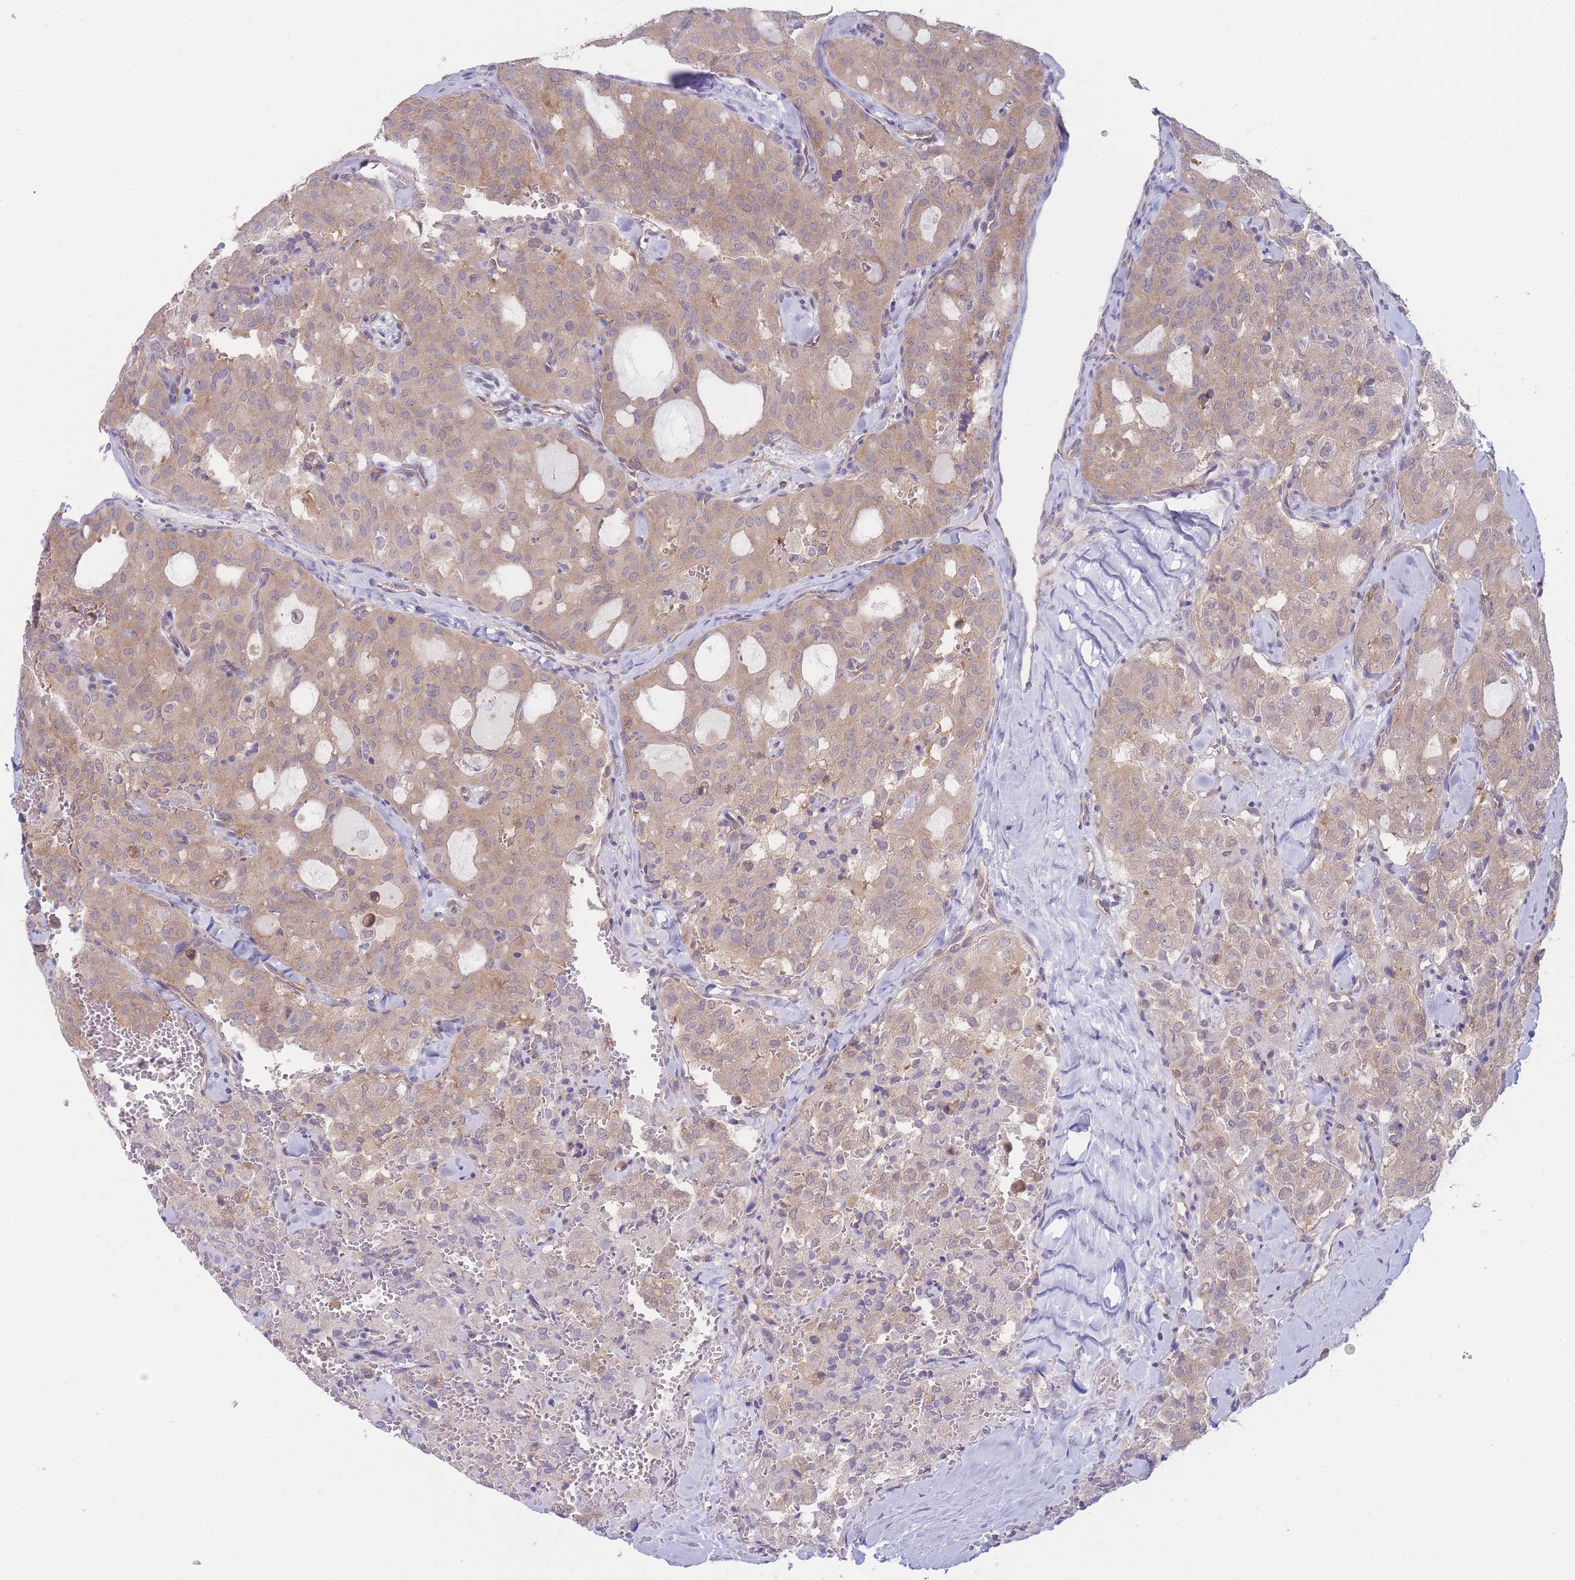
{"staining": {"intensity": "weak", "quantity": ">75%", "location": "cytoplasmic/membranous"}, "tissue": "thyroid cancer", "cell_type": "Tumor cells", "image_type": "cancer", "snomed": [{"axis": "morphology", "description": "Follicular adenoma carcinoma, NOS"}, {"axis": "topography", "description": "Thyroid gland"}], "caption": "Human thyroid cancer (follicular adenoma carcinoma) stained with a brown dye displays weak cytoplasmic/membranous positive staining in about >75% of tumor cells.", "gene": "PFDN6", "patient": {"sex": "male", "age": 75}}